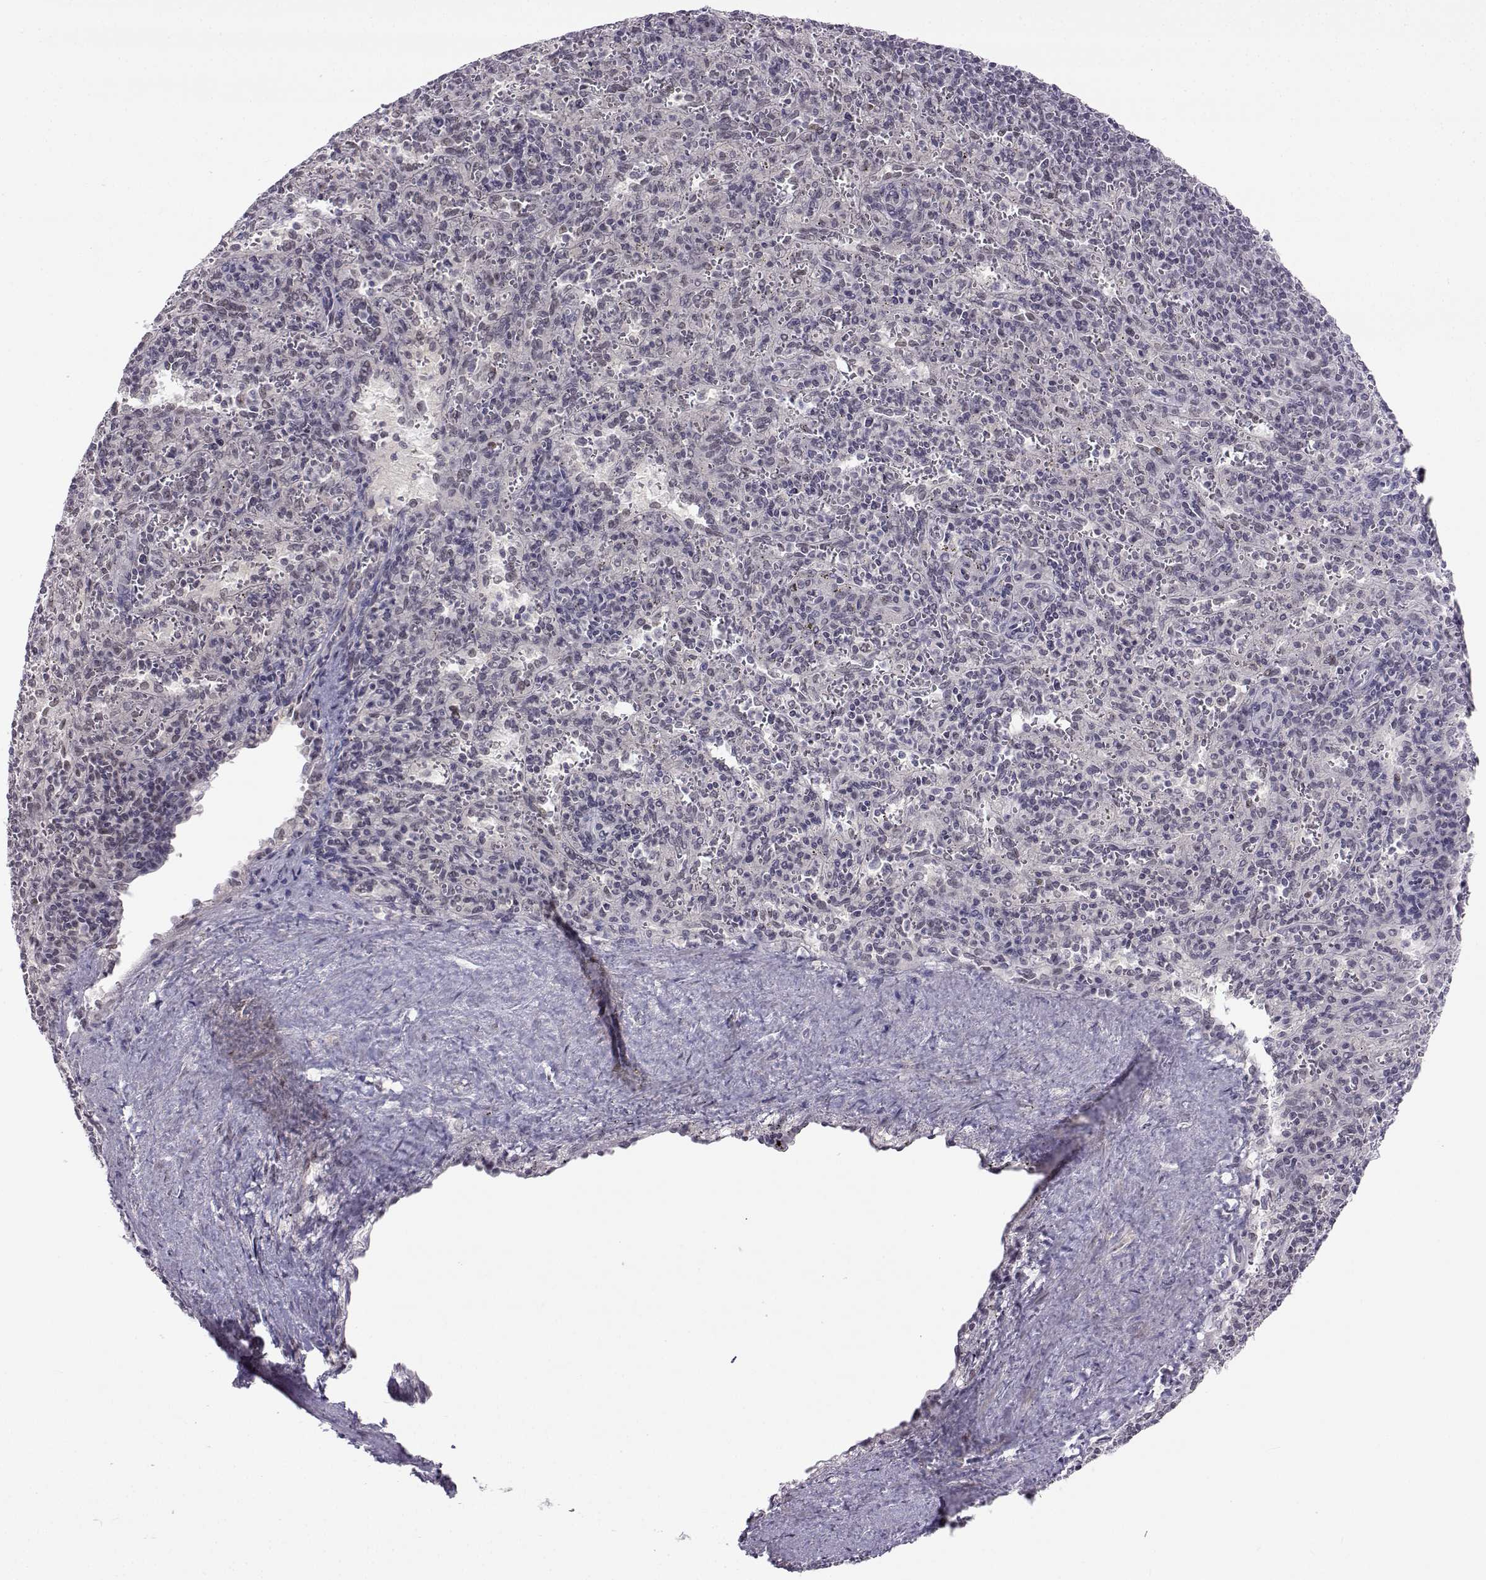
{"staining": {"intensity": "negative", "quantity": "none", "location": "none"}, "tissue": "spleen", "cell_type": "Cells in red pulp", "image_type": "normal", "snomed": [{"axis": "morphology", "description": "Normal tissue, NOS"}, {"axis": "topography", "description": "Spleen"}], "caption": "Protein analysis of unremarkable spleen demonstrates no significant expression in cells in red pulp.", "gene": "MED26", "patient": {"sex": "male", "age": 57}}